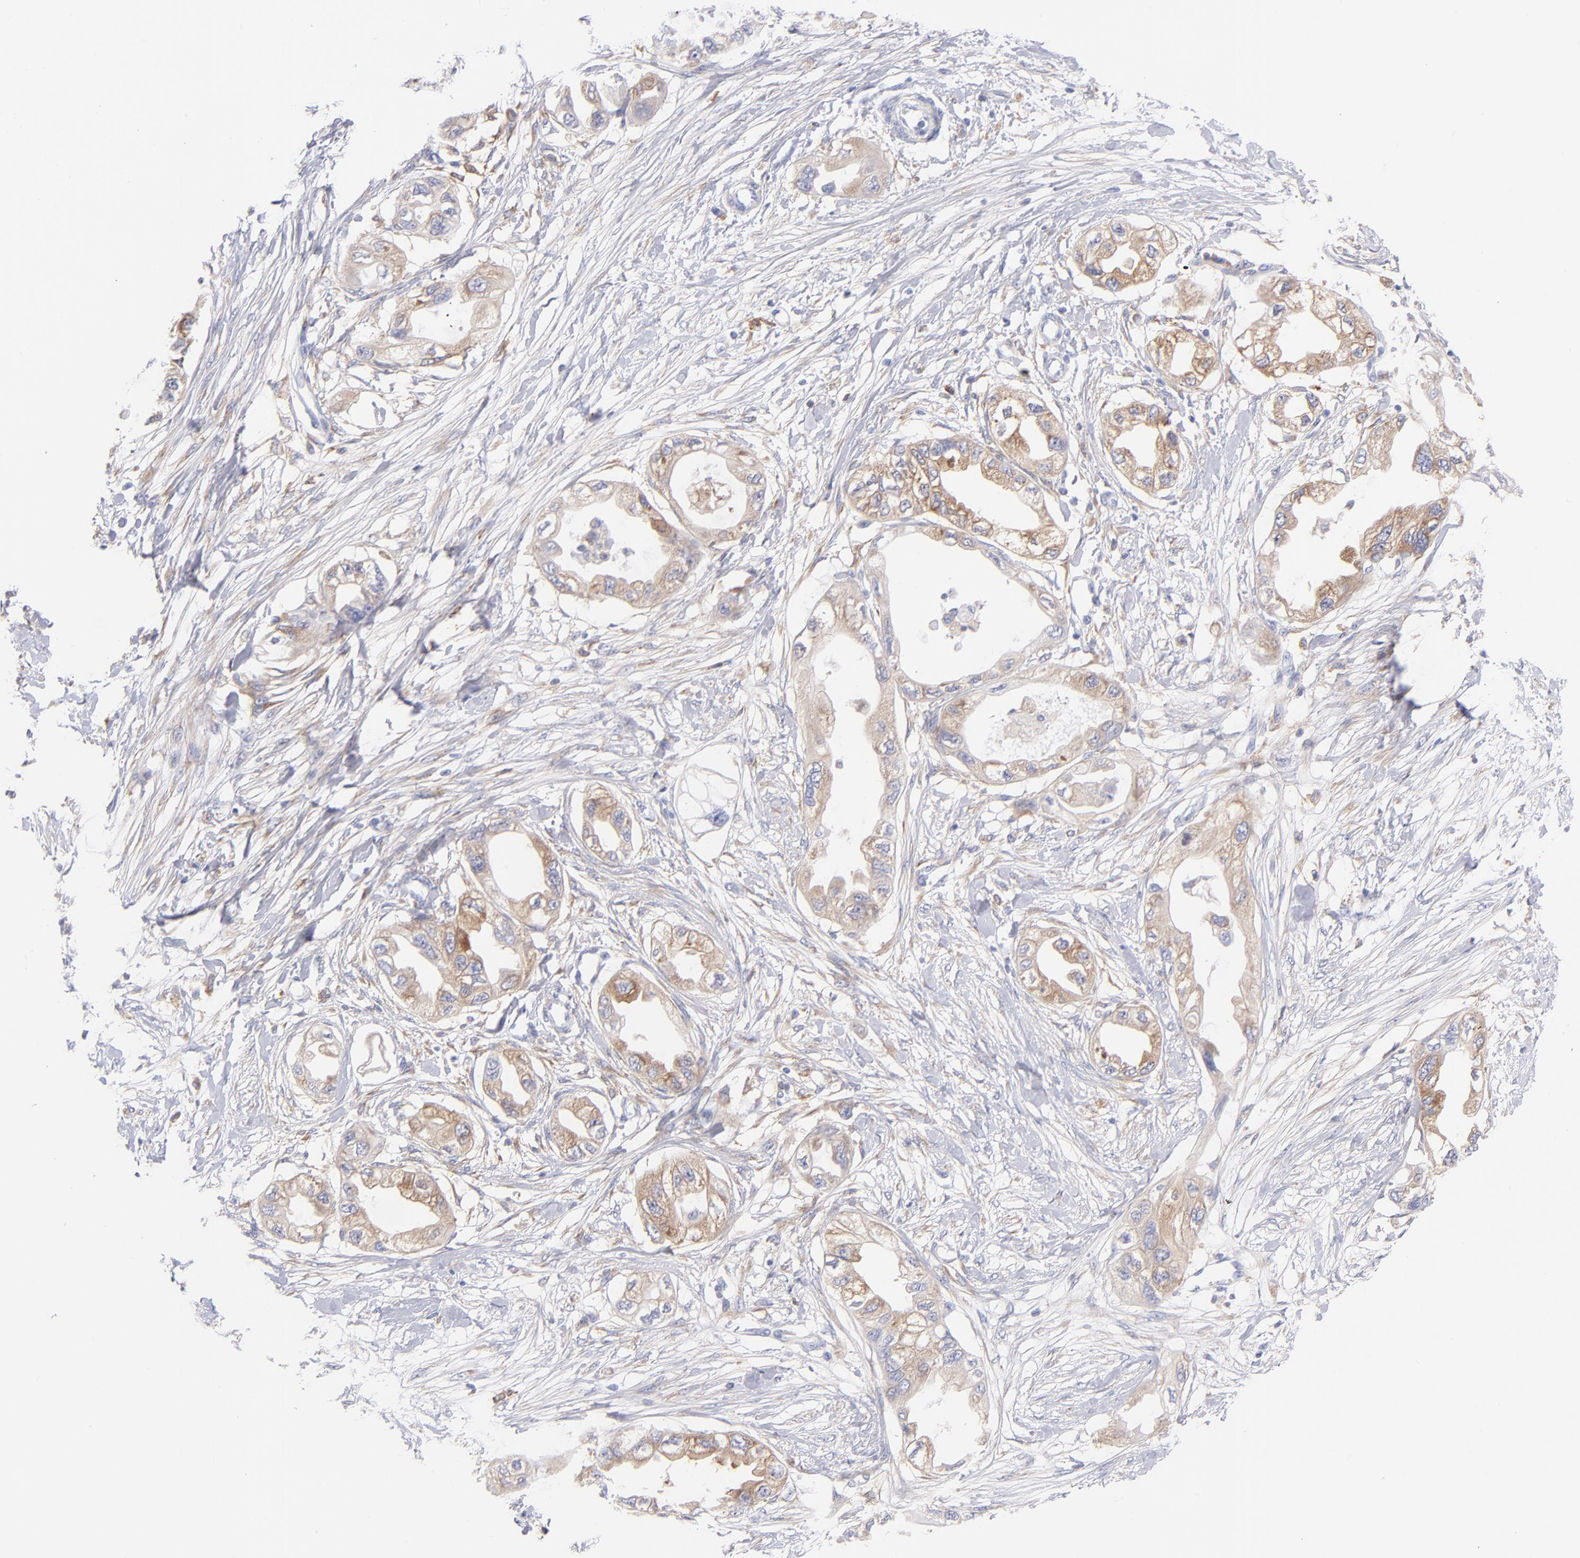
{"staining": {"intensity": "moderate", "quantity": ">75%", "location": "cytoplasmic/membranous"}, "tissue": "endometrial cancer", "cell_type": "Tumor cells", "image_type": "cancer", "snomed": [{"axis": "morphology", "description": "Adenocarcinoma, NOS"}, {"axis": "topography", "description": "Endometrium"}], "caption": "IHC (DAB (3,3'-diaminobenzidine)) staining of human adenocarcinoma (endometrial) exhibits moderate cytoplasmic/membranous protein staining in about >75% of tumor cells.", "gene": "PRKCA", "patient": {"sex": "female", "age": 67}}